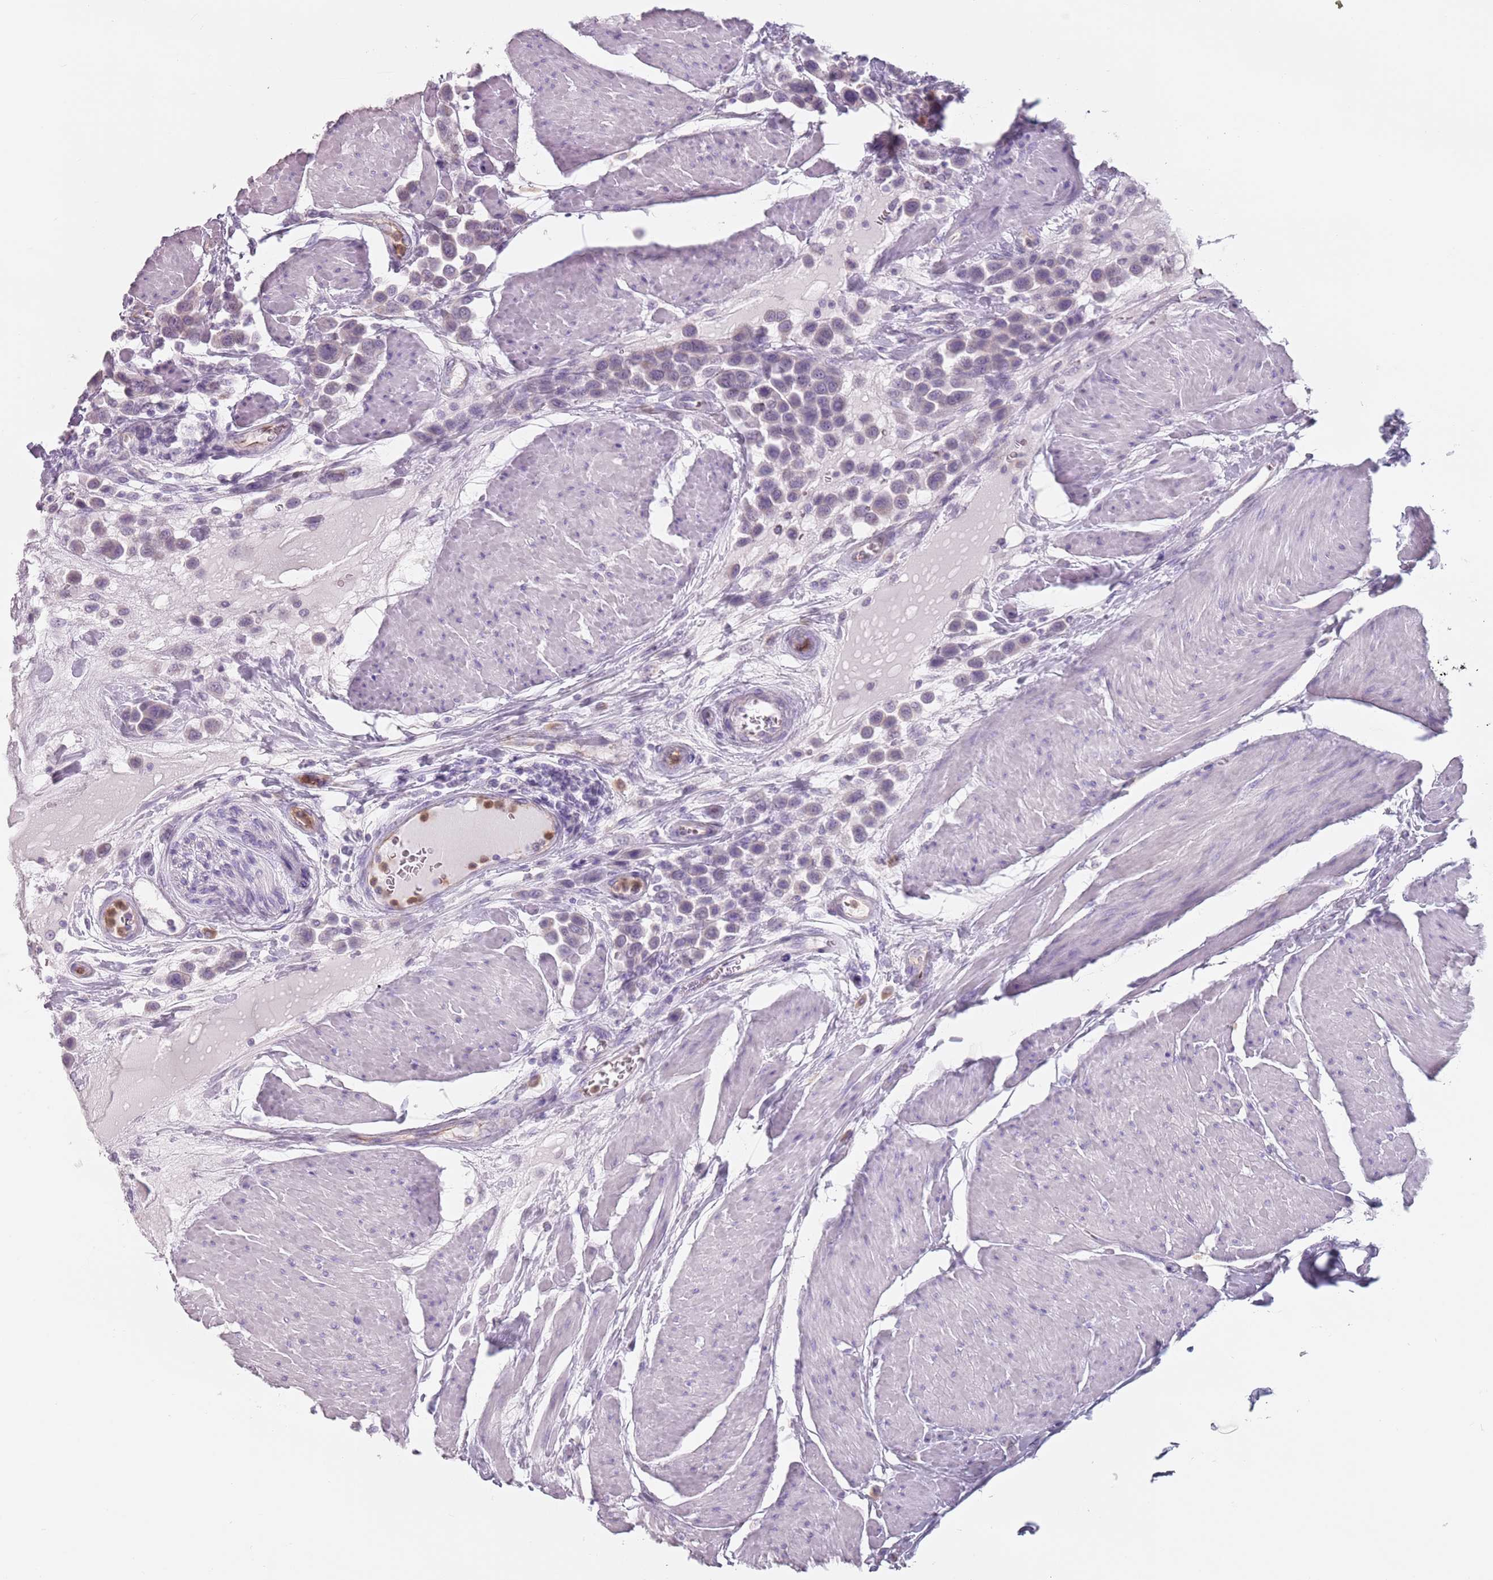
{"staining": {"intensity": "negative", "quantity": "none", "location": "none"}, "tissue": "urothelial cancer", "cell_type": "Tumor cells", "image_type": "cancer", "snomed": [{"axis": "morphology", "description": "Urothelial carcinoma, High grade"}, {"axis": "topography", "description": "Urinary bladder"}], "caption": "The histopathology image shows no significant expression in tumor cells of urothelial cancer.", "gene": "ZNF584", "patient": {"sex": "male", "age": 50}}